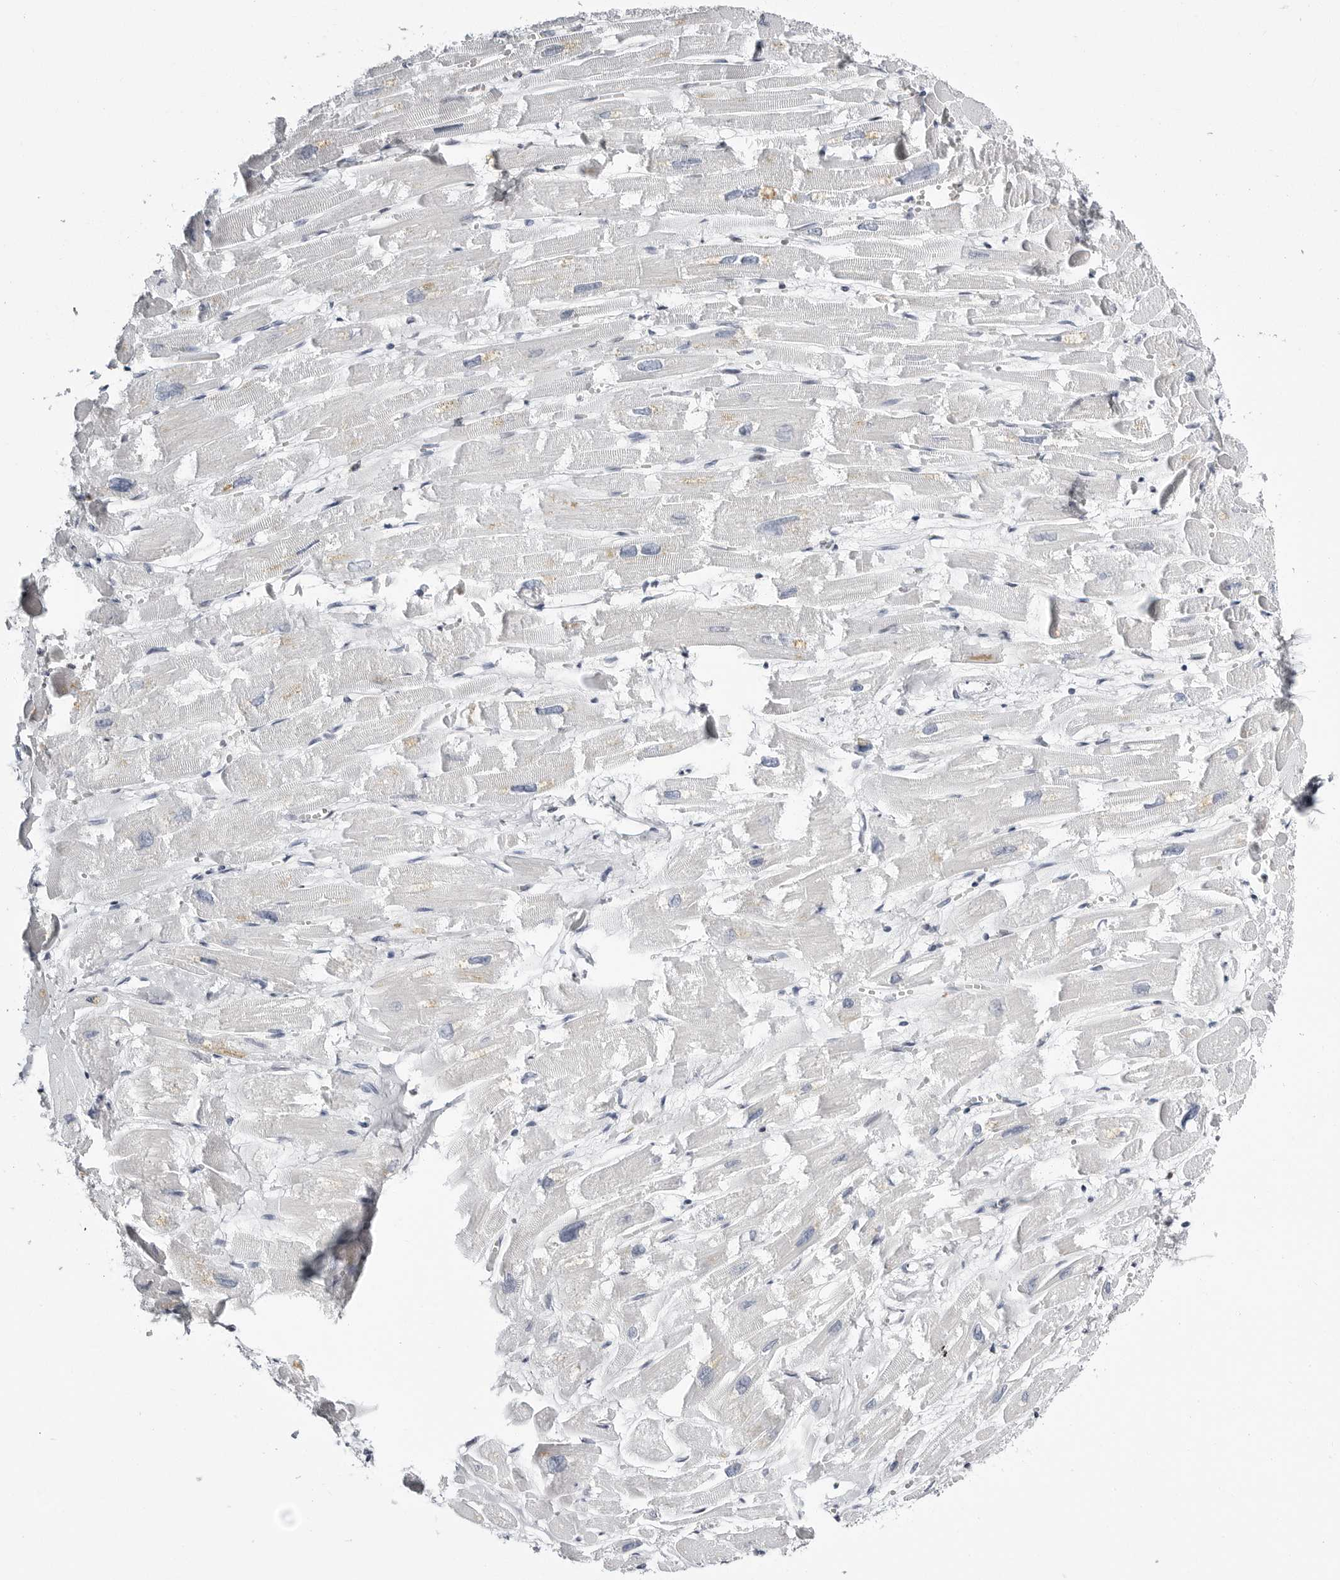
{"staining": {"intensity": "moderate", "quantity": "<25%", "location": "cytoplasmic/membranous,nuclear"}, "tissue": "heart muscle", "cell_type": "Cardiomyocytes", "image_type": "normal", "snomed": [{"axis": "morphology", "description": "Normal tissue, NOS"}, {"axis": "topography", "description": "Heart"}], "caption": "IHC image of normal human heart muscle stained for a protein (brown), which demonstrates low levels of moderate cytoplasmic/membranous,nuclear expression in about <25% of cardiomyocytes.", "gene": "VEZF1", "patient": {"sex": "male", "age": 54}}